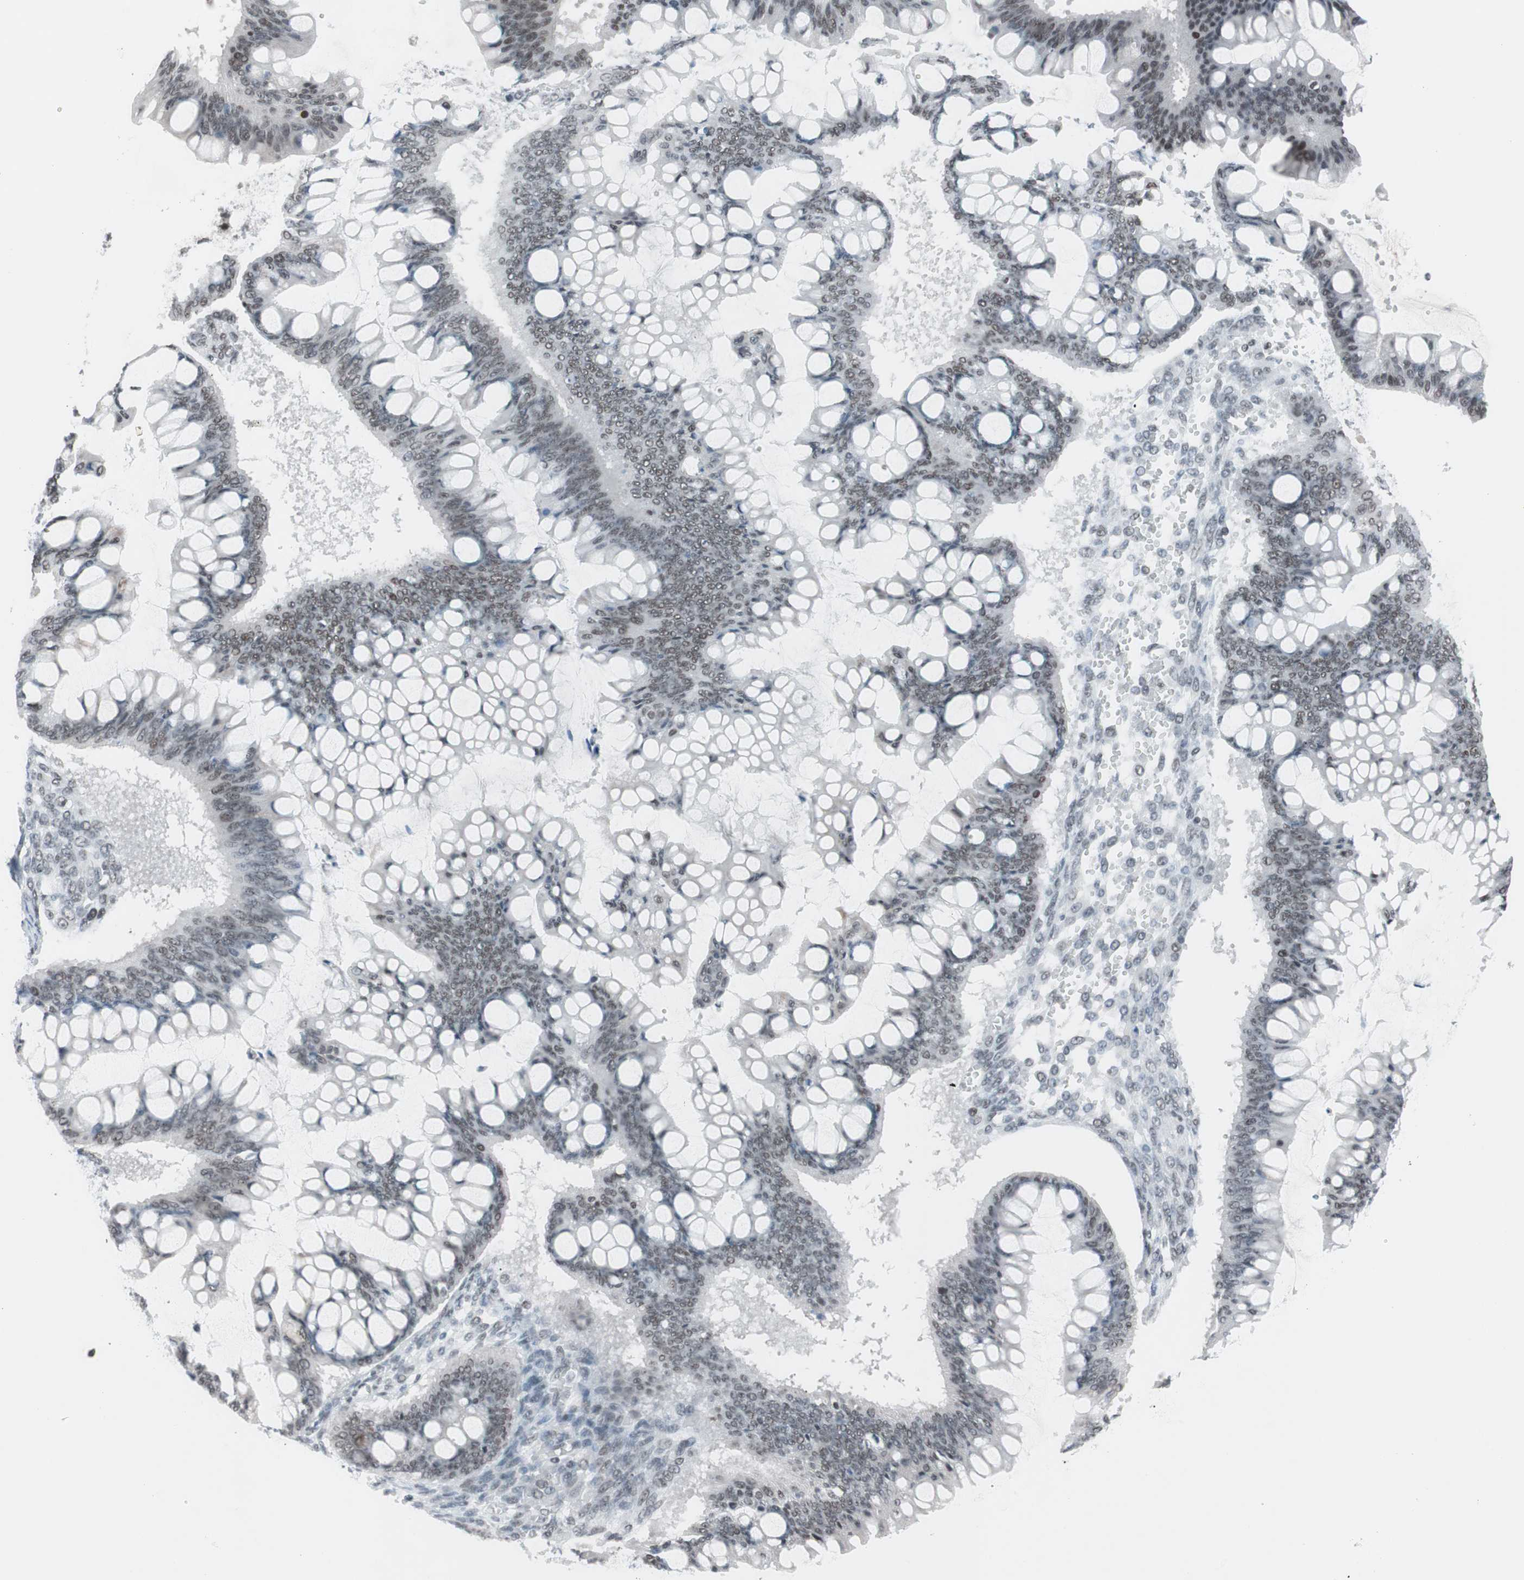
{"staining": {"intensity": "weak", "quantity": "25%-75%", "location": "nuclear"}, "tissue": "ovarian cancer", "cell_type": "Tumor cells", "image_type": "cancer", "snomed": [{"axis": "morphology", "description": "Cystadenocarcinoma, mucinous, NOS"}, {"axis": "topography", "description": "Ovary"}], "caption": "IHC photomicrograph of human mucinous cystadenocarcinoma (ovarian) stained for a protein (brown), which exhibits low levels of weak nuclear positivity in about 25%-75% of tumor cells.", "gene": "ARID1A", "patient": {"sex": "female", "age": 73}}